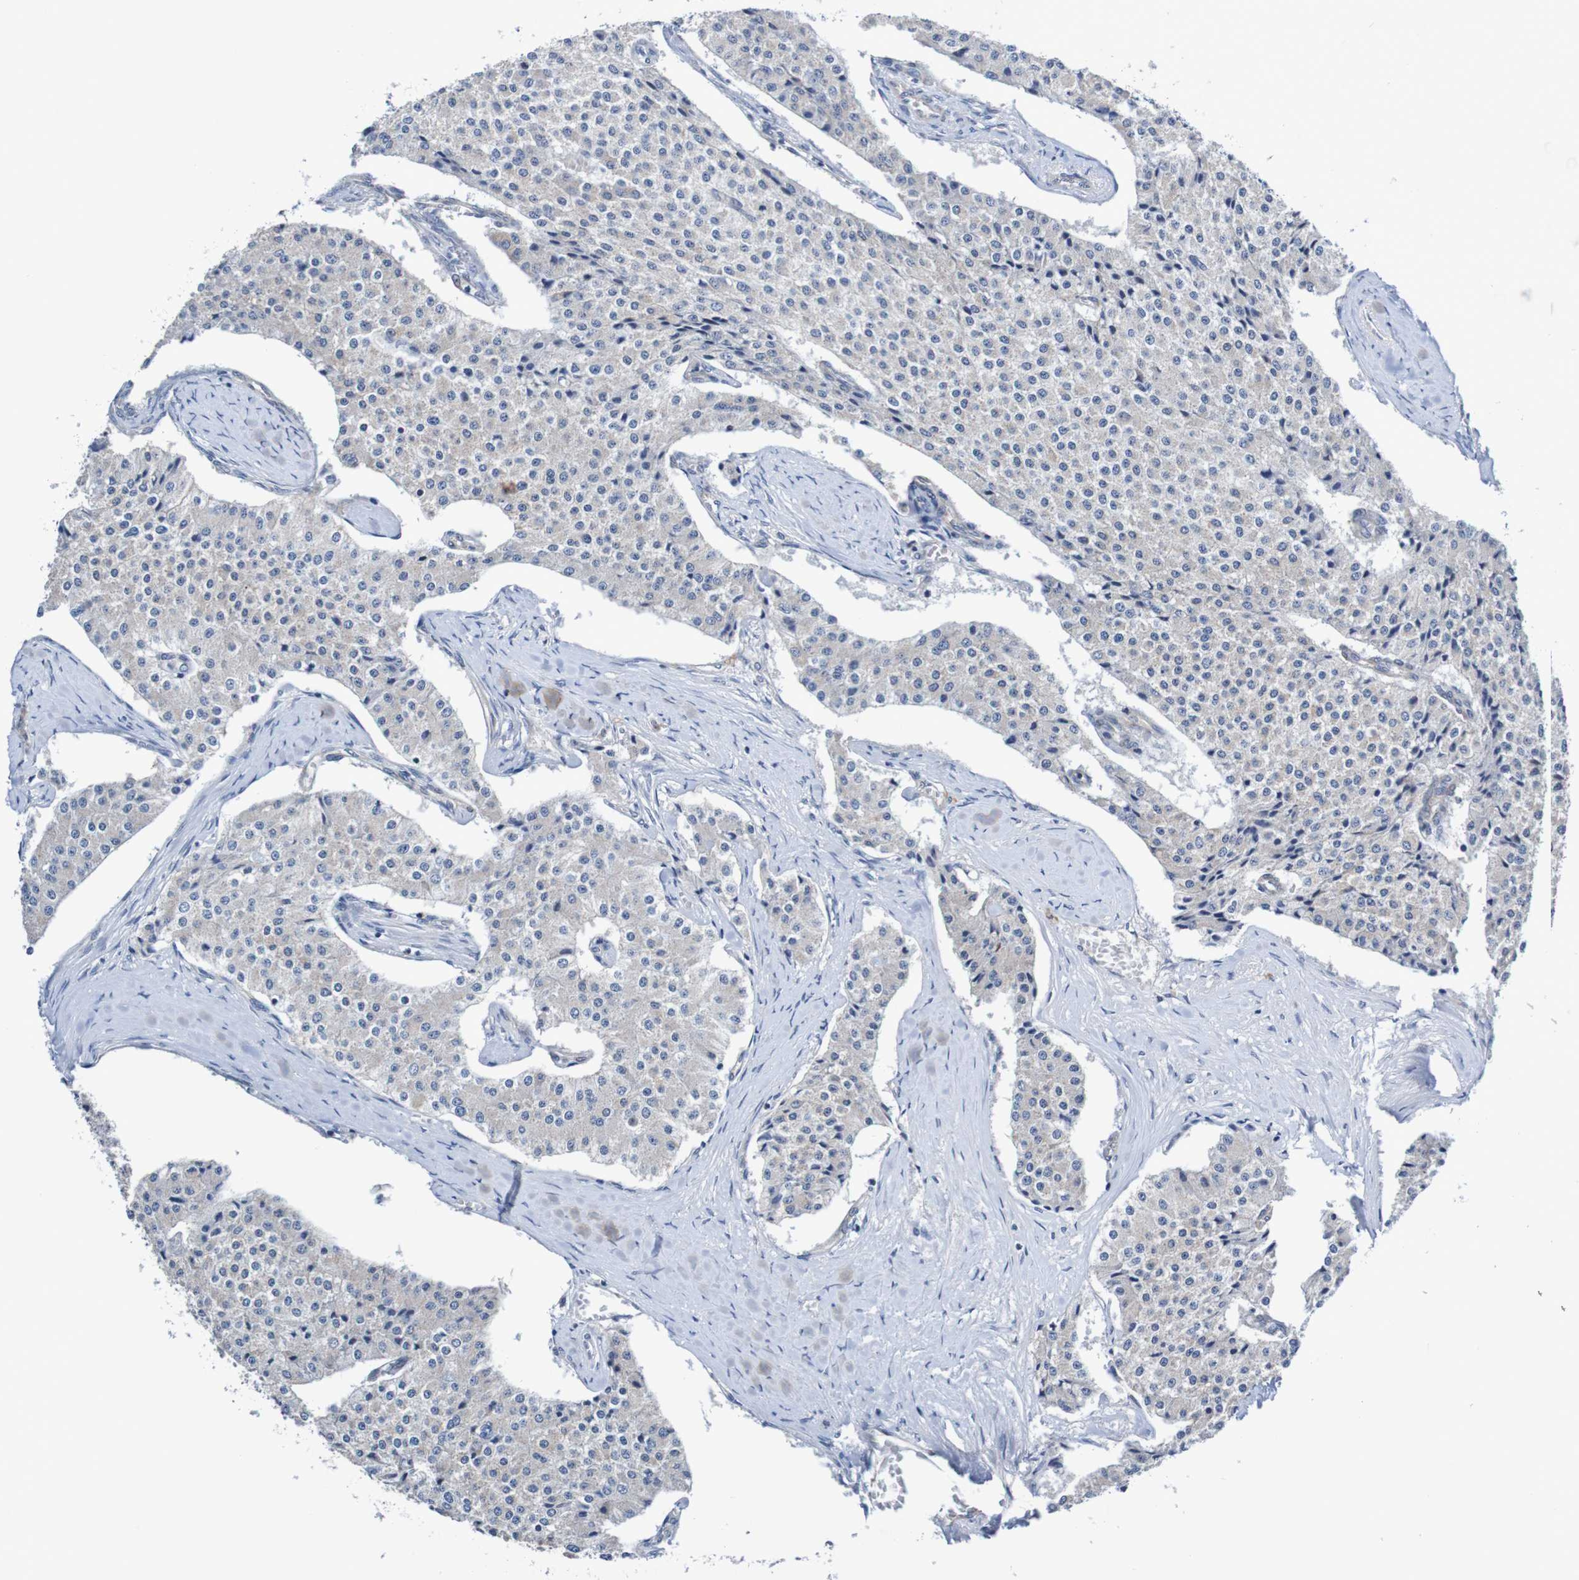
{"staining": {"intensity": "negative", "quantity": "none", "location": "none"}, "tissue": "carcinoid", "cell_type": "Tumor cells", "image_type": "cancer", "snomed": [{"axis": "morphology", "description": "Carcinoid, malignant, NOS"}, {"axis": "topography", "description": "Colon"}], "caption": "Malignant carcinoid was stained to show a protein in brown. There is no significant staining in tumor cells. (Stains: DAB IHC with hematoxylin counter stain, Microscopy: brightfield microscopy at high magnification).", "gene": "CPED1", "patient": {"sex": "female", "age": 52}}